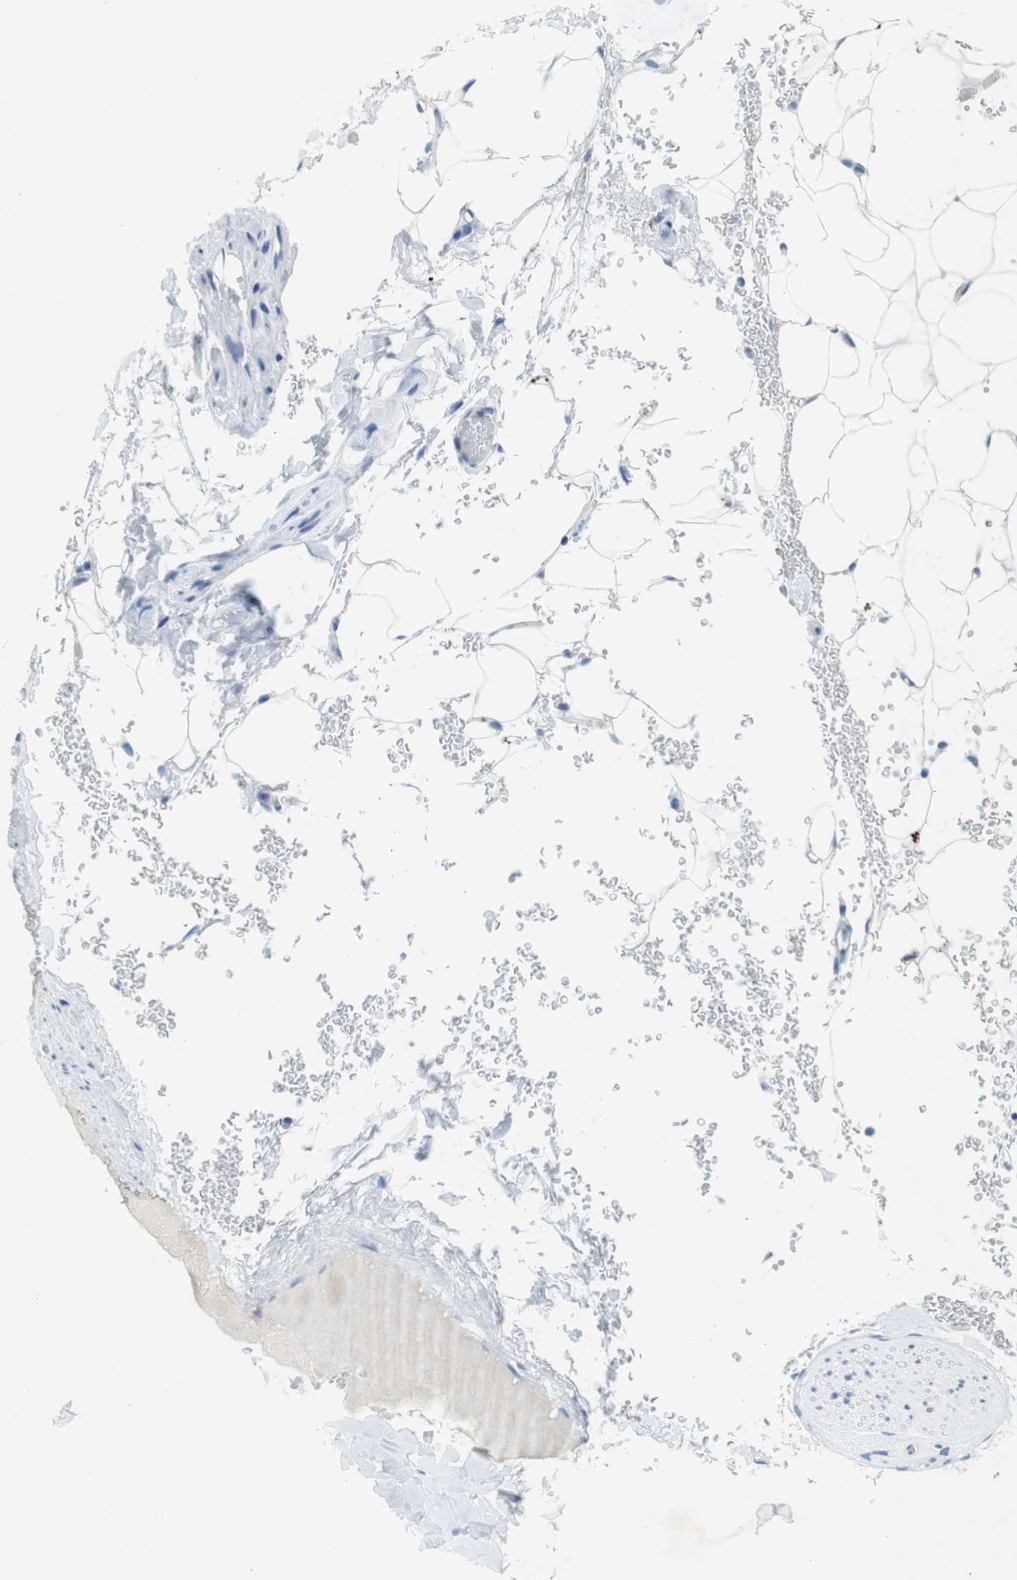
{"staining": {"intensity": "negative", "quantity": "none", "location": "none"}, "tissue": "adipose tissue", "cell_type": "Adipocytes", "image_type": "normal", "snomed": [{"axis": "morphology", "description": "Normal tissue, NOS"}, {"axis": "topography", "description": "Peripheral nerve tissue"}], "caption": "The histopathology image reveals no staining of adipocytes in unremarkable adipose tissue. (Brightfield microscopy of DAB IHC at high magnification).", "gene": "CD320", "patient": {"sex": "male", "age": 70}}